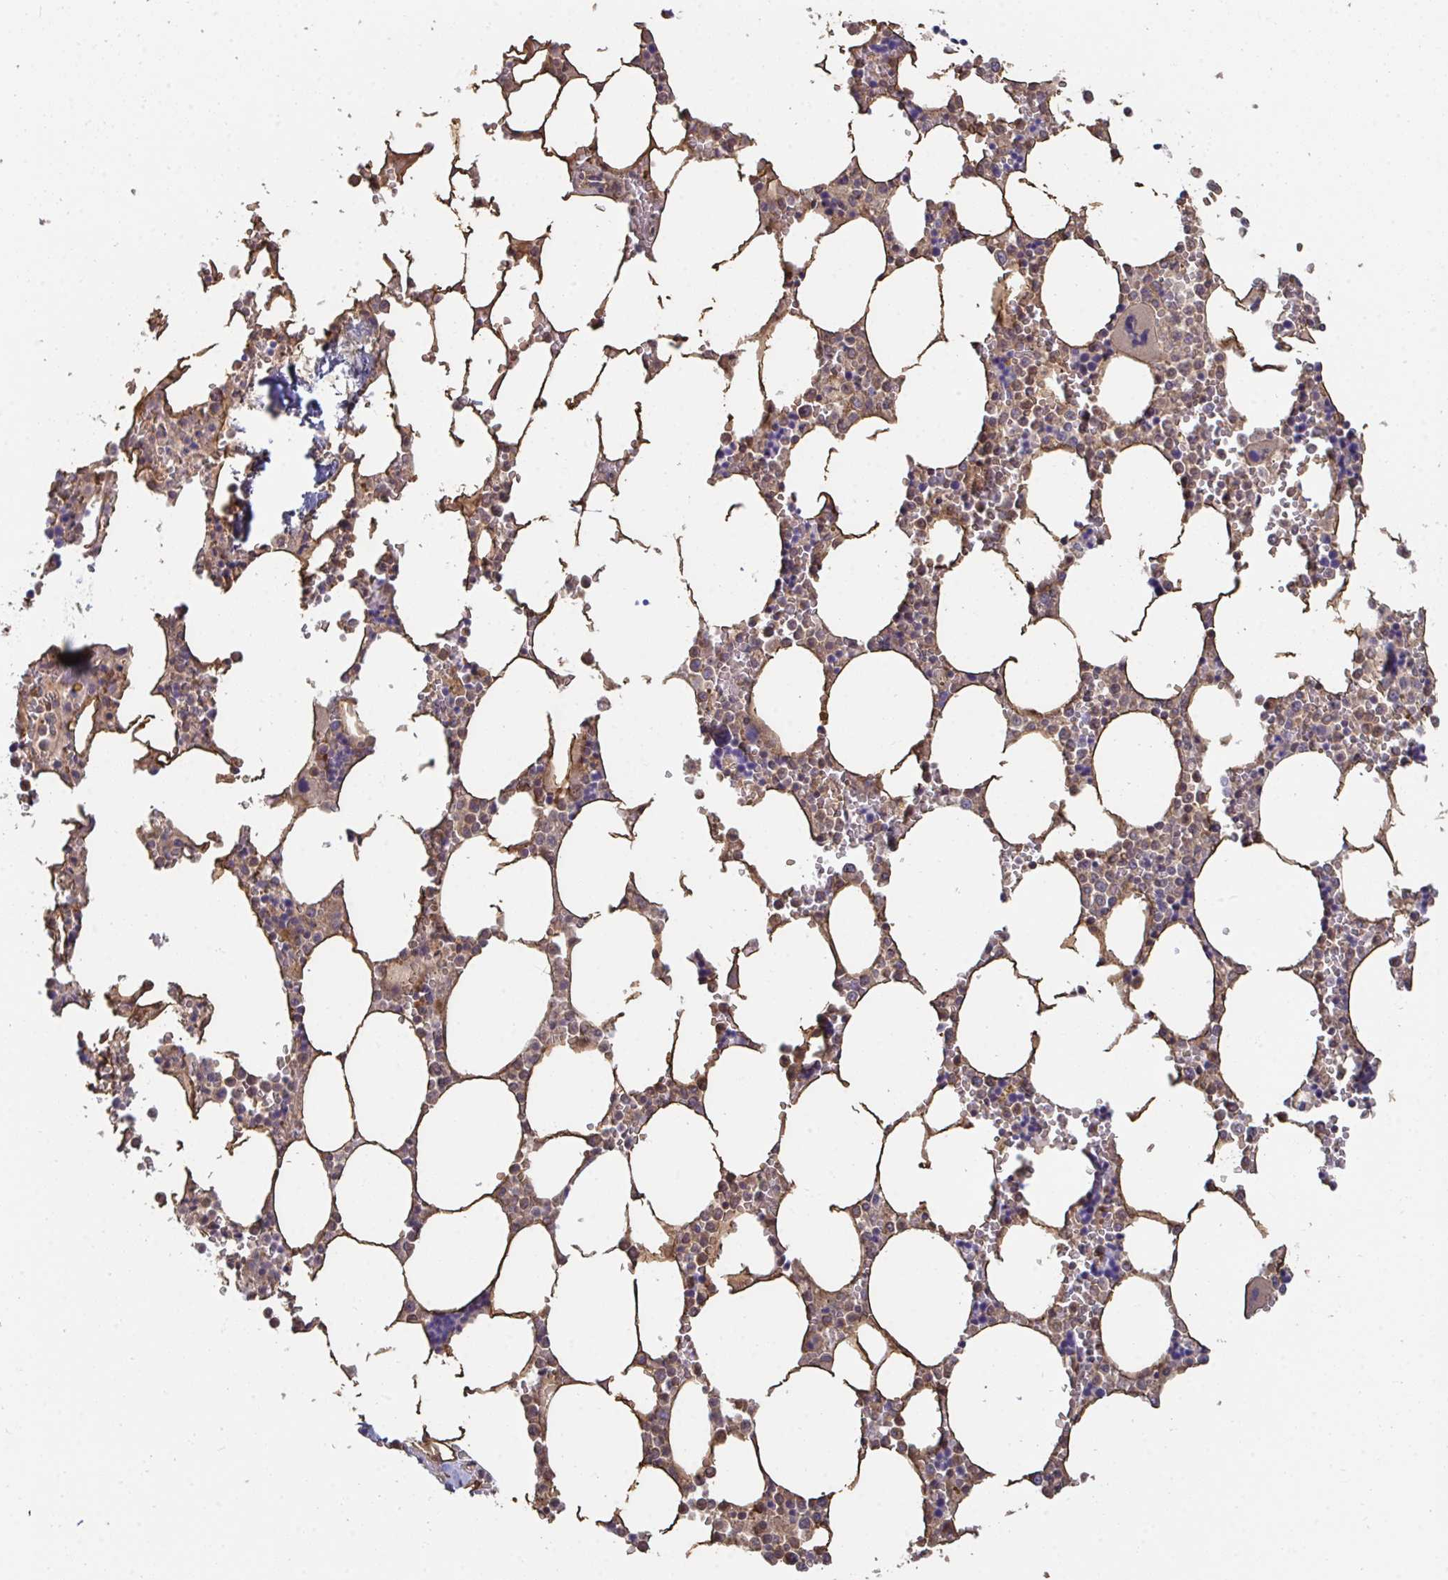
{"staining": {"intensity": "moderate", "quantity": "25%-75%", "location": "cytoplasmic/membranous"}, "tissue": "bone marrow", "cell_type": "Hematopoietic cells", "image_type": "normal", "snomed": [{"axis": "morphology", "description": "Normal tissue, NOS"}, {"axis": "topography", "description": "Bone marrow"}], "caption": "Bone marrow stained with immunohistochemistry (IHC) displays moderate cytoplasmic/membranous expression in about 25%-75% of hematopoietic cells.", "gene": "TTC9C", "patient": {"sex": "male", "age": 64}}